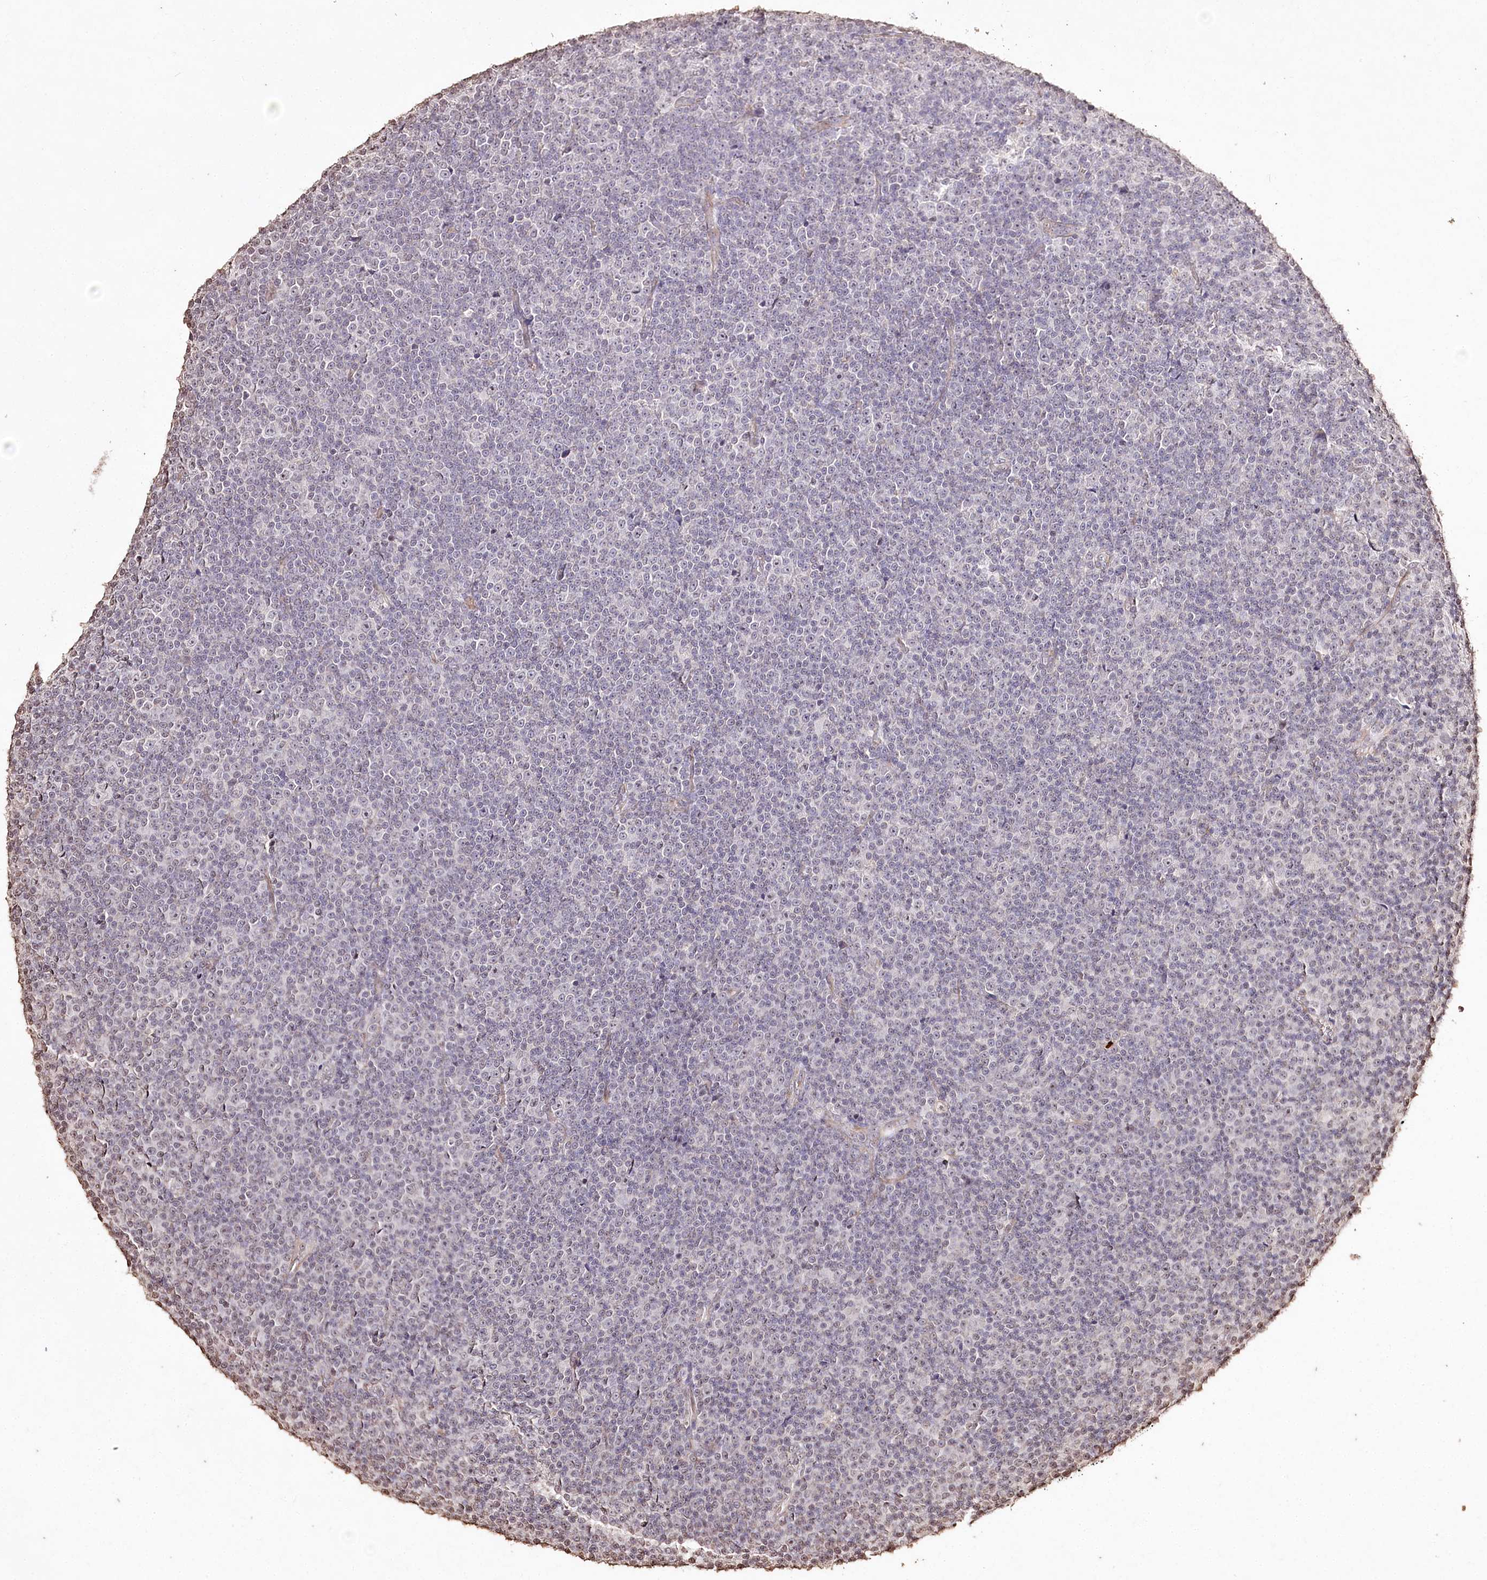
{"staining": {"intensity": "negative", "quantity": "none", "location": "none"}, "tissue": "lymphoma", "cell_type": "Tumor cells", "image_type": "cancer", "snomed": [{"axis": "morphology", "description": "Malignant lymphoma, non-Hodgkin's type, Low grade"}, {"axis": "topography", "description": "Lymph node"}], "caption": "This is an immunohistochemistry (IHC) micrograph of low-grade malignant lymphoma, non-Hodgkin's type. There is no expression in tumor cells.", "gene": "DMXL1", "patient": {"sex": "female", "age": 67}}